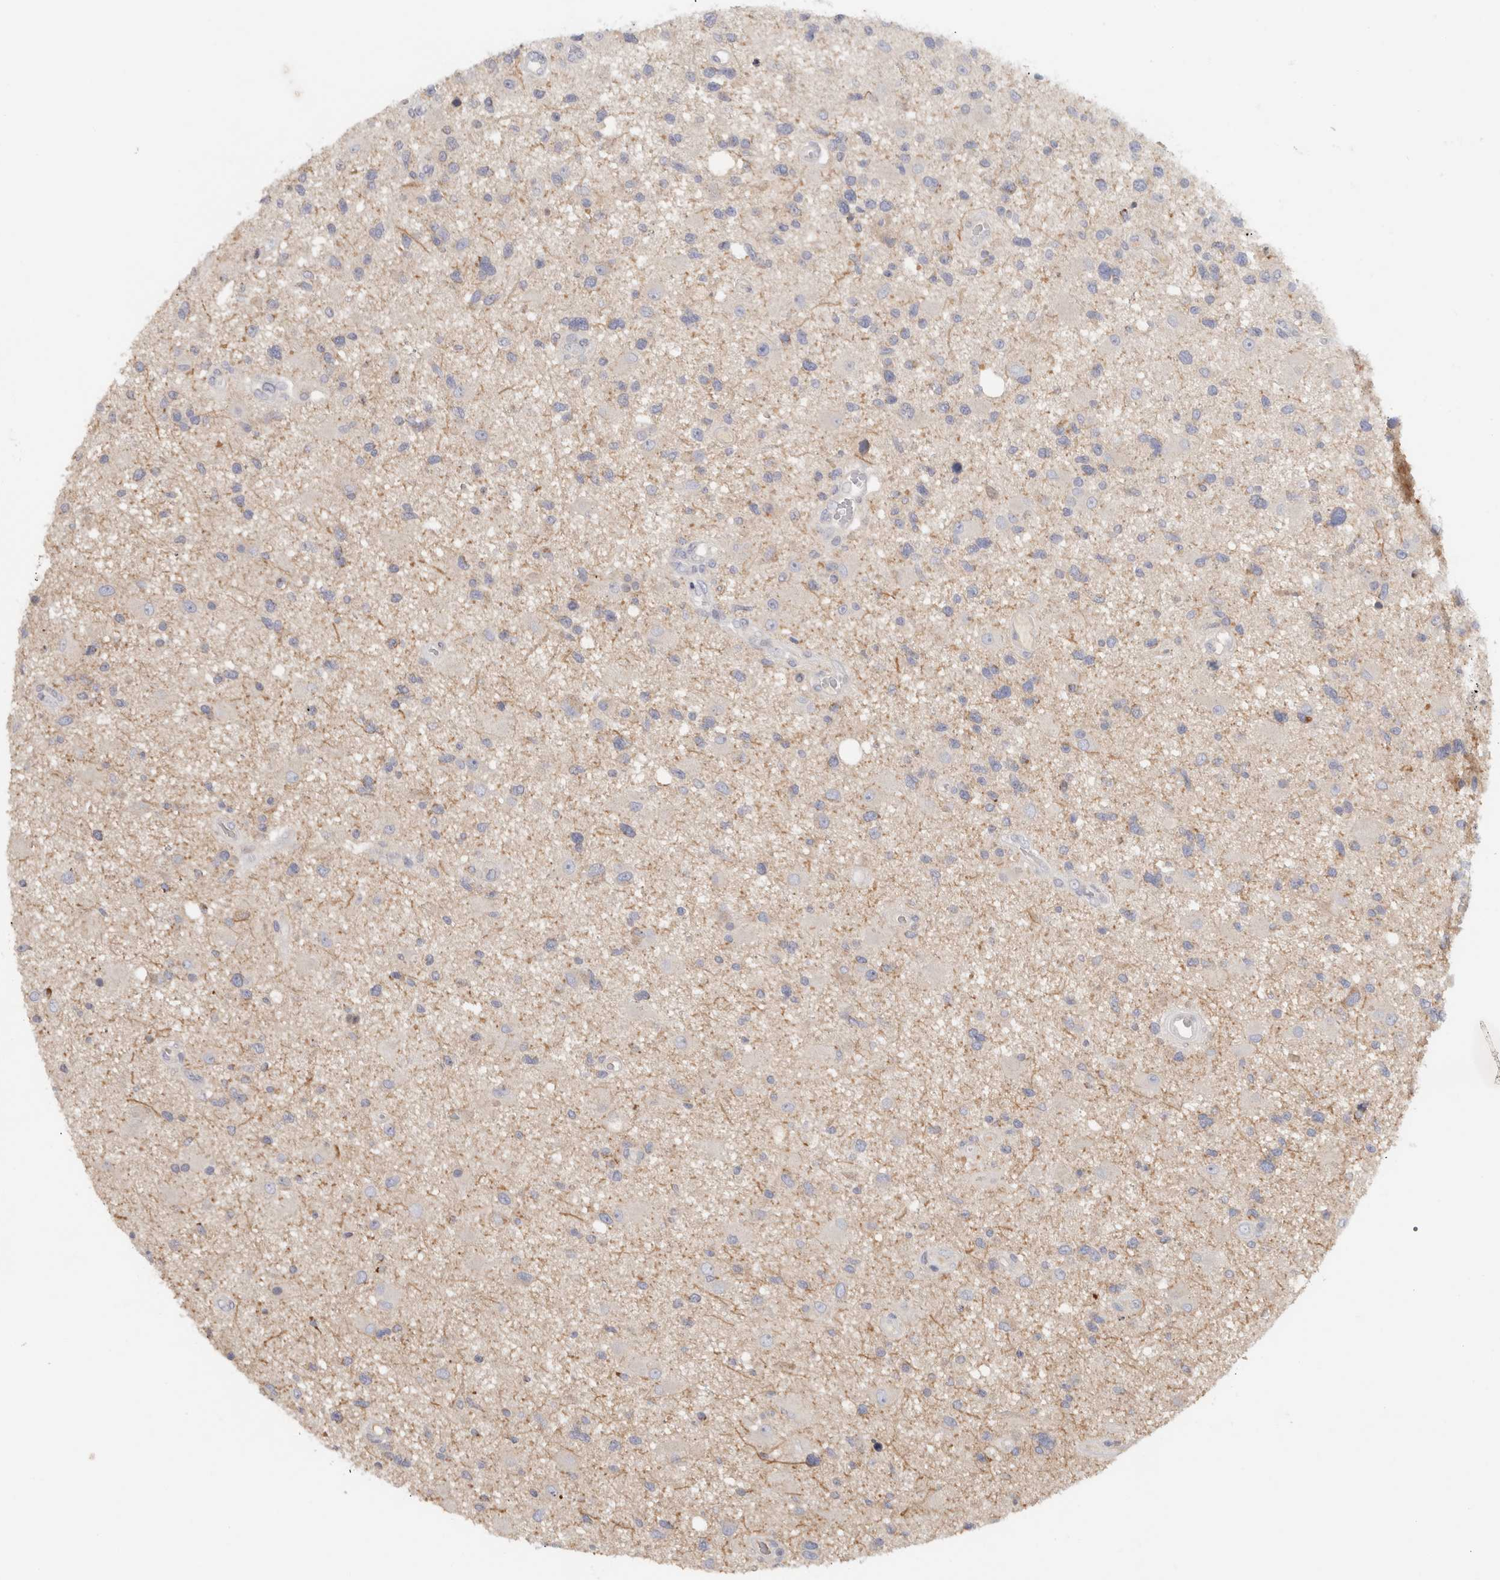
{"staining": {"intensity": "weak", "quantity": "25%-75%", "location": "cytoplasmic/membranous"}, "tissue": "glioma", "cell_type": "Tumor cells", "image_type": "cancer", "snomed": [{"axis": "morphology", "description": "Glioma, malignant, High grade"}, {"axis": "topography", "description": "Brain"}], "caption": "Immunohistochemical staining of glioma exhibits weak cytoplasmic/membranous protein positivity in approximately 25%-75% of tumor cells.", "gene": "STK31", "patient": {"sex": "male", "age": 33}}